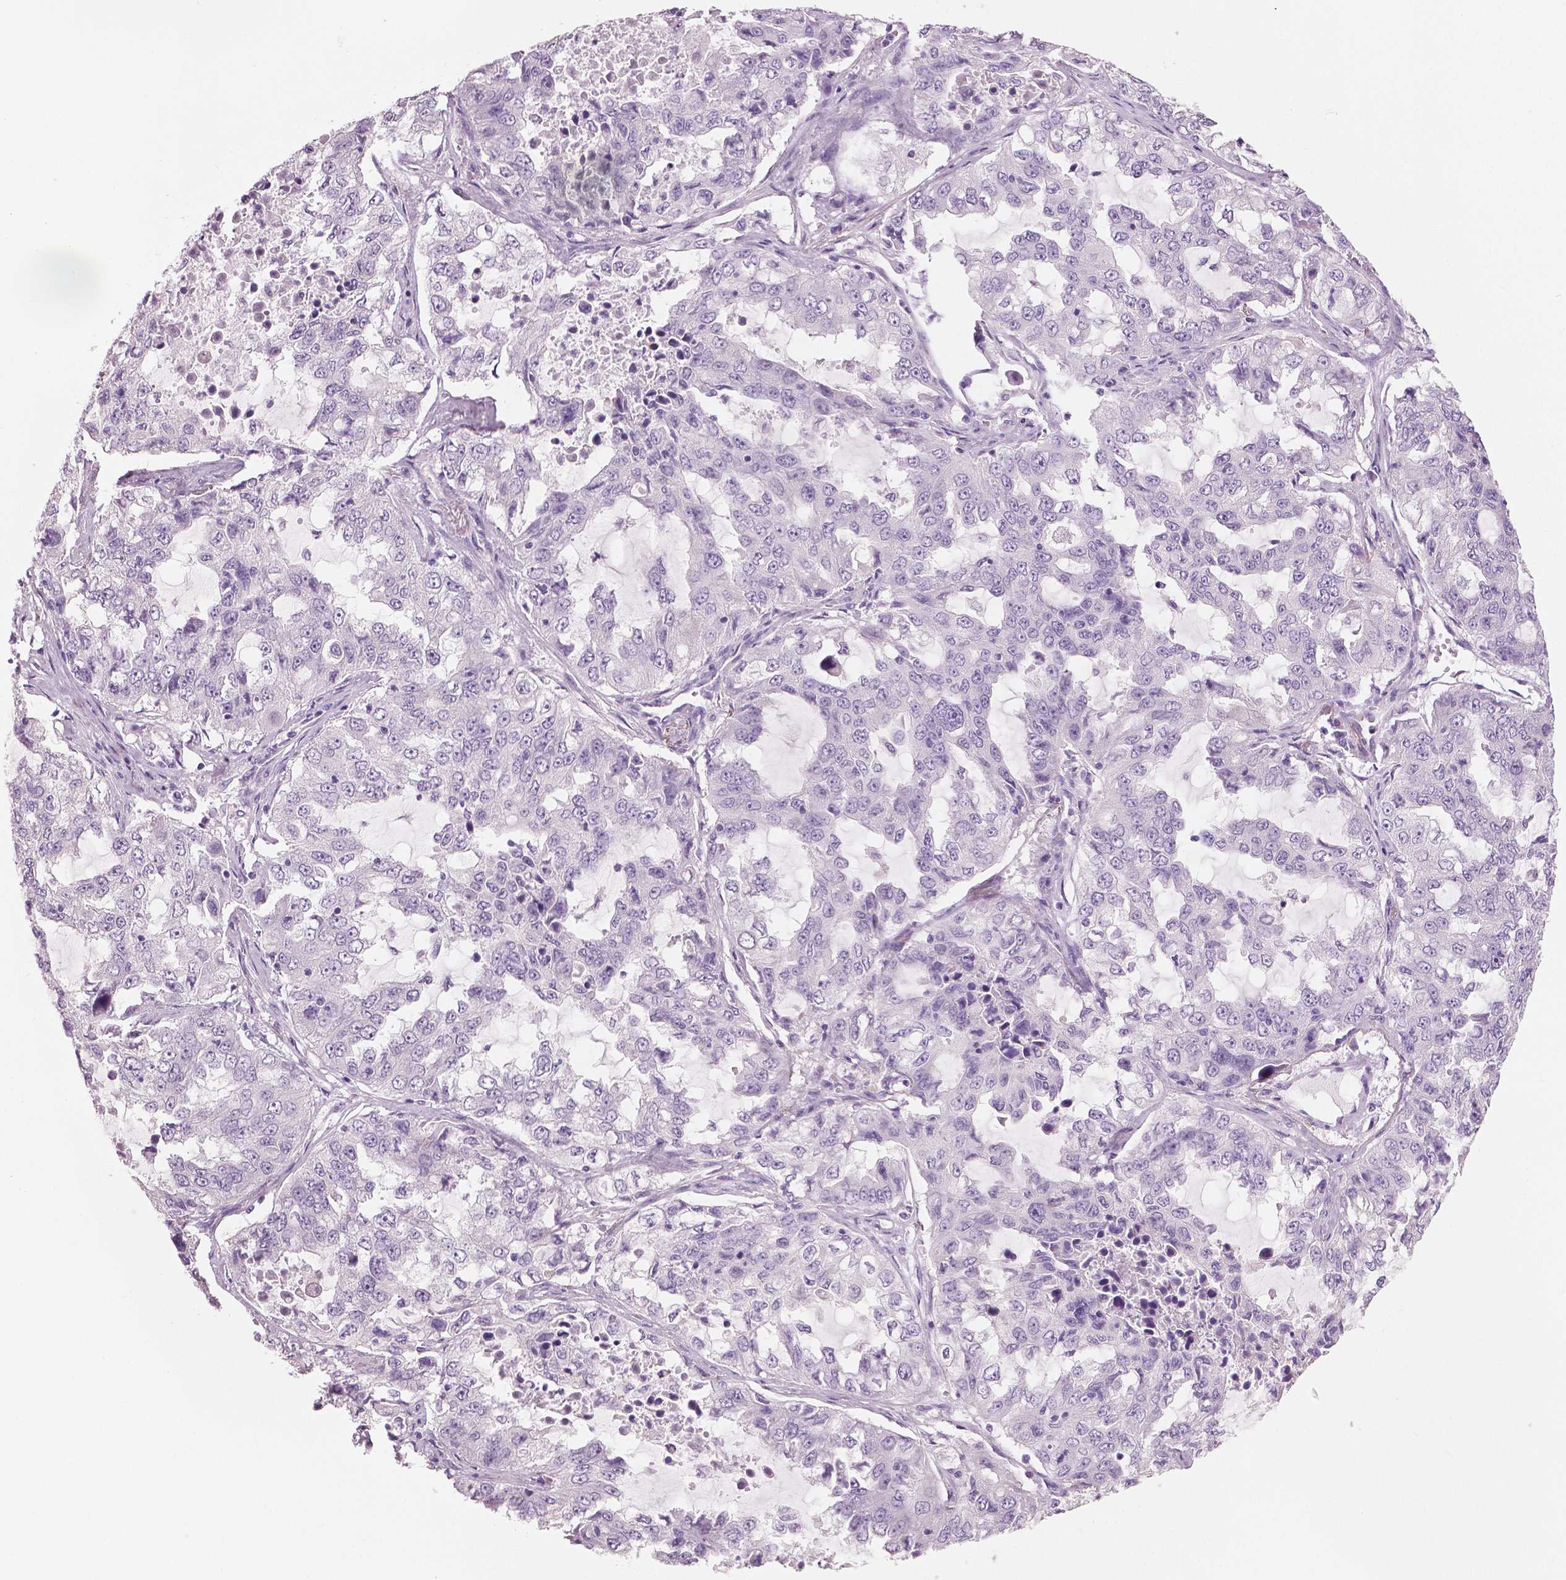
{"staining": {"intensity": "negative", "quantity": "none", "location": "none"}, "tissue": "lung cancer", "cell_type": "Tumor cells", "image_type": "cancer", "snomed": [{"axis": "morphology", "description": "Adenocarcinoma, NOS"}, {"axis": "topography", "description": "Lung"}], "caption": "Protein analysis of lung adenocarcinoma reveals no significant expression in tumor cells.", "gene": "SLC24A1", "patient": {"sex": "female", "age": 61}}